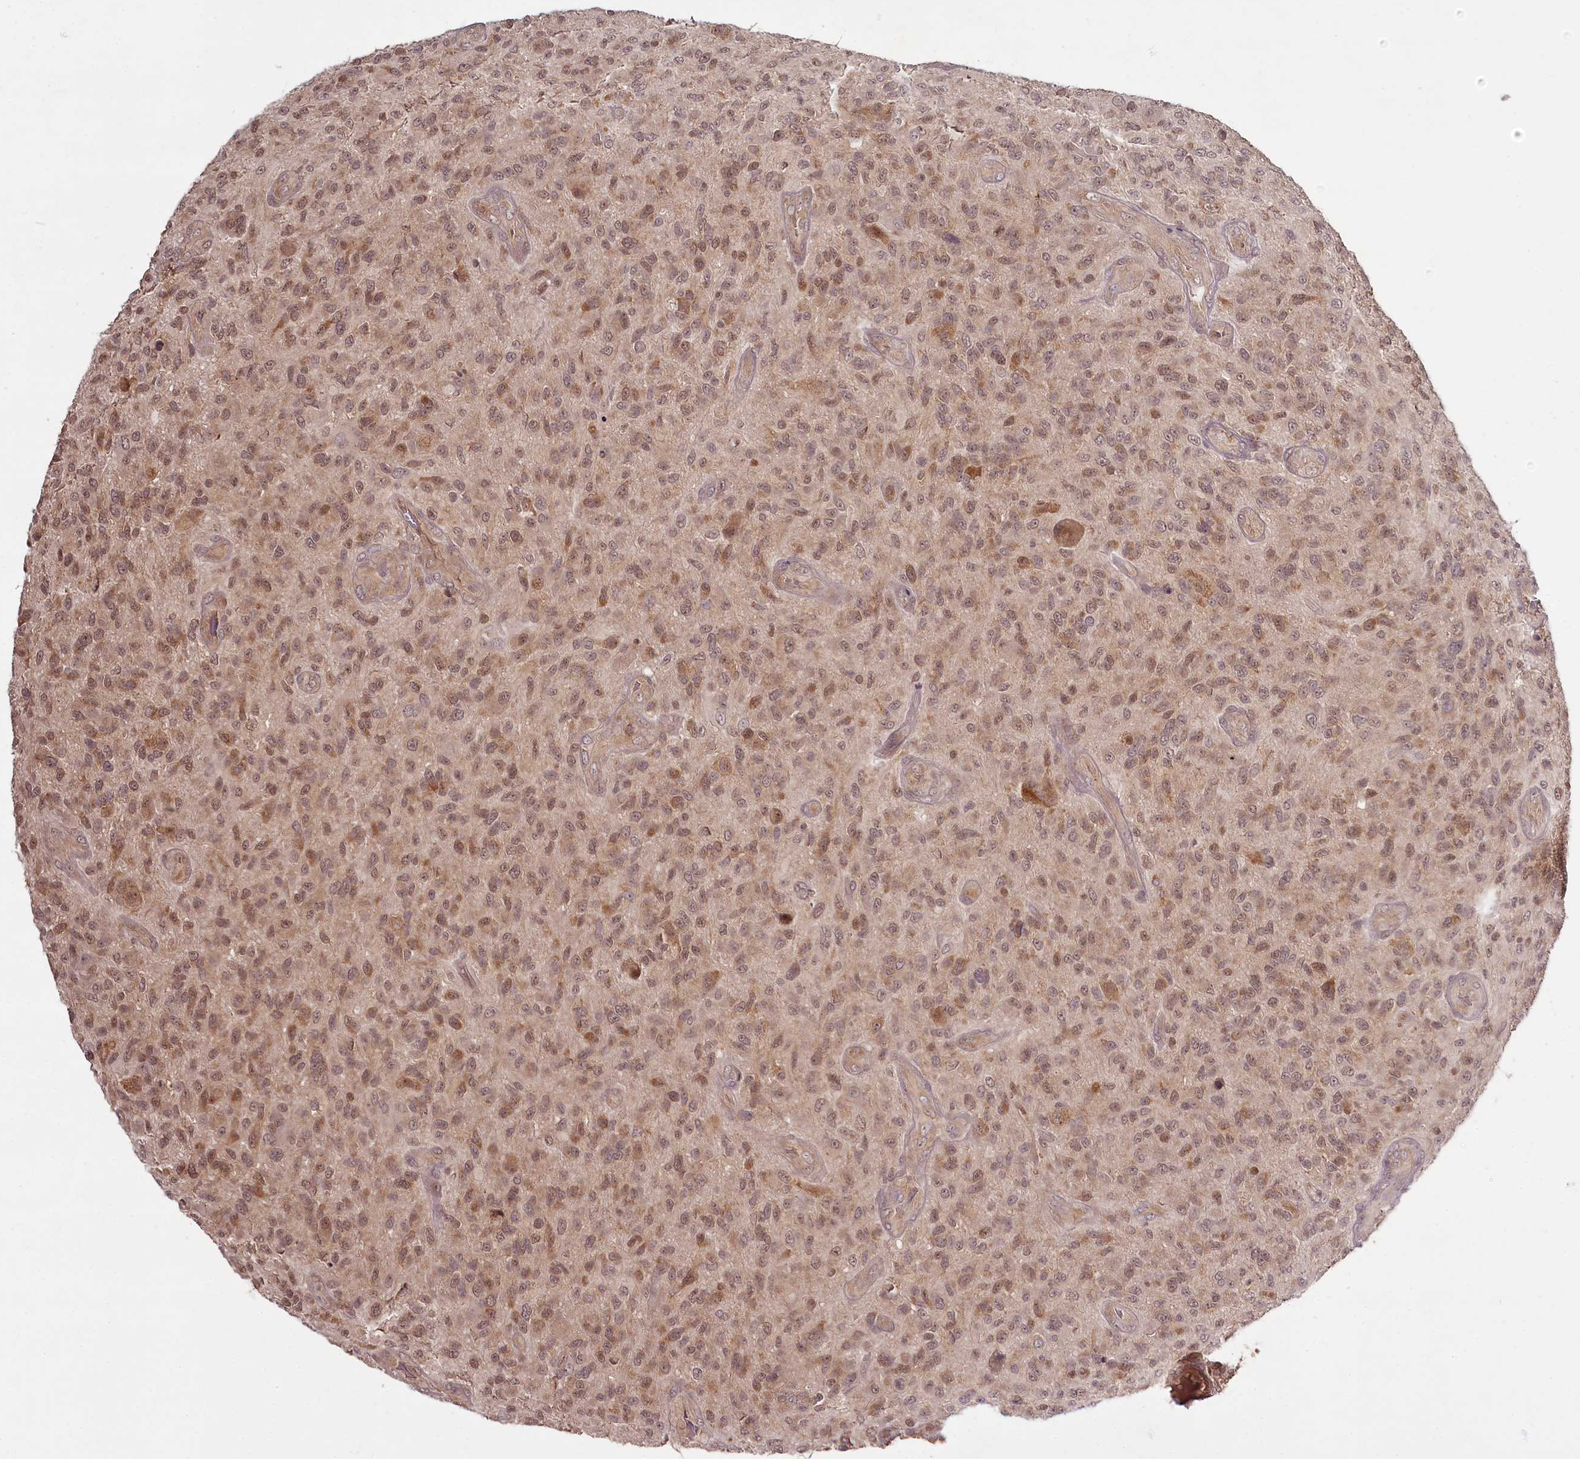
{"staining": {"intensity": "moderate", "quantity": ">75%", "location": "cytoplasmic/membranous,nuclear"}, "tissue": "glioma", "cell_type": "Tumor cells", "image_type": "cancer", "snomed": [{"axis": "morphology", "description": "Glioma, malignant, High grade"}, {"axis": "topography", "description": "Brain"}], "caption": "A high-resolution photomicrograph shows IHC staining of glioma, which reveals moderate cytoplasmic/membranous and nuclear staining in about >75% of tumor cells. (DAB (3,3'-diaminobenzidine) IHC, brown staining for protein, blue staining for nuclei).", "gene": "PCBP2", "patient": {"sex": "male", "age": 47}}